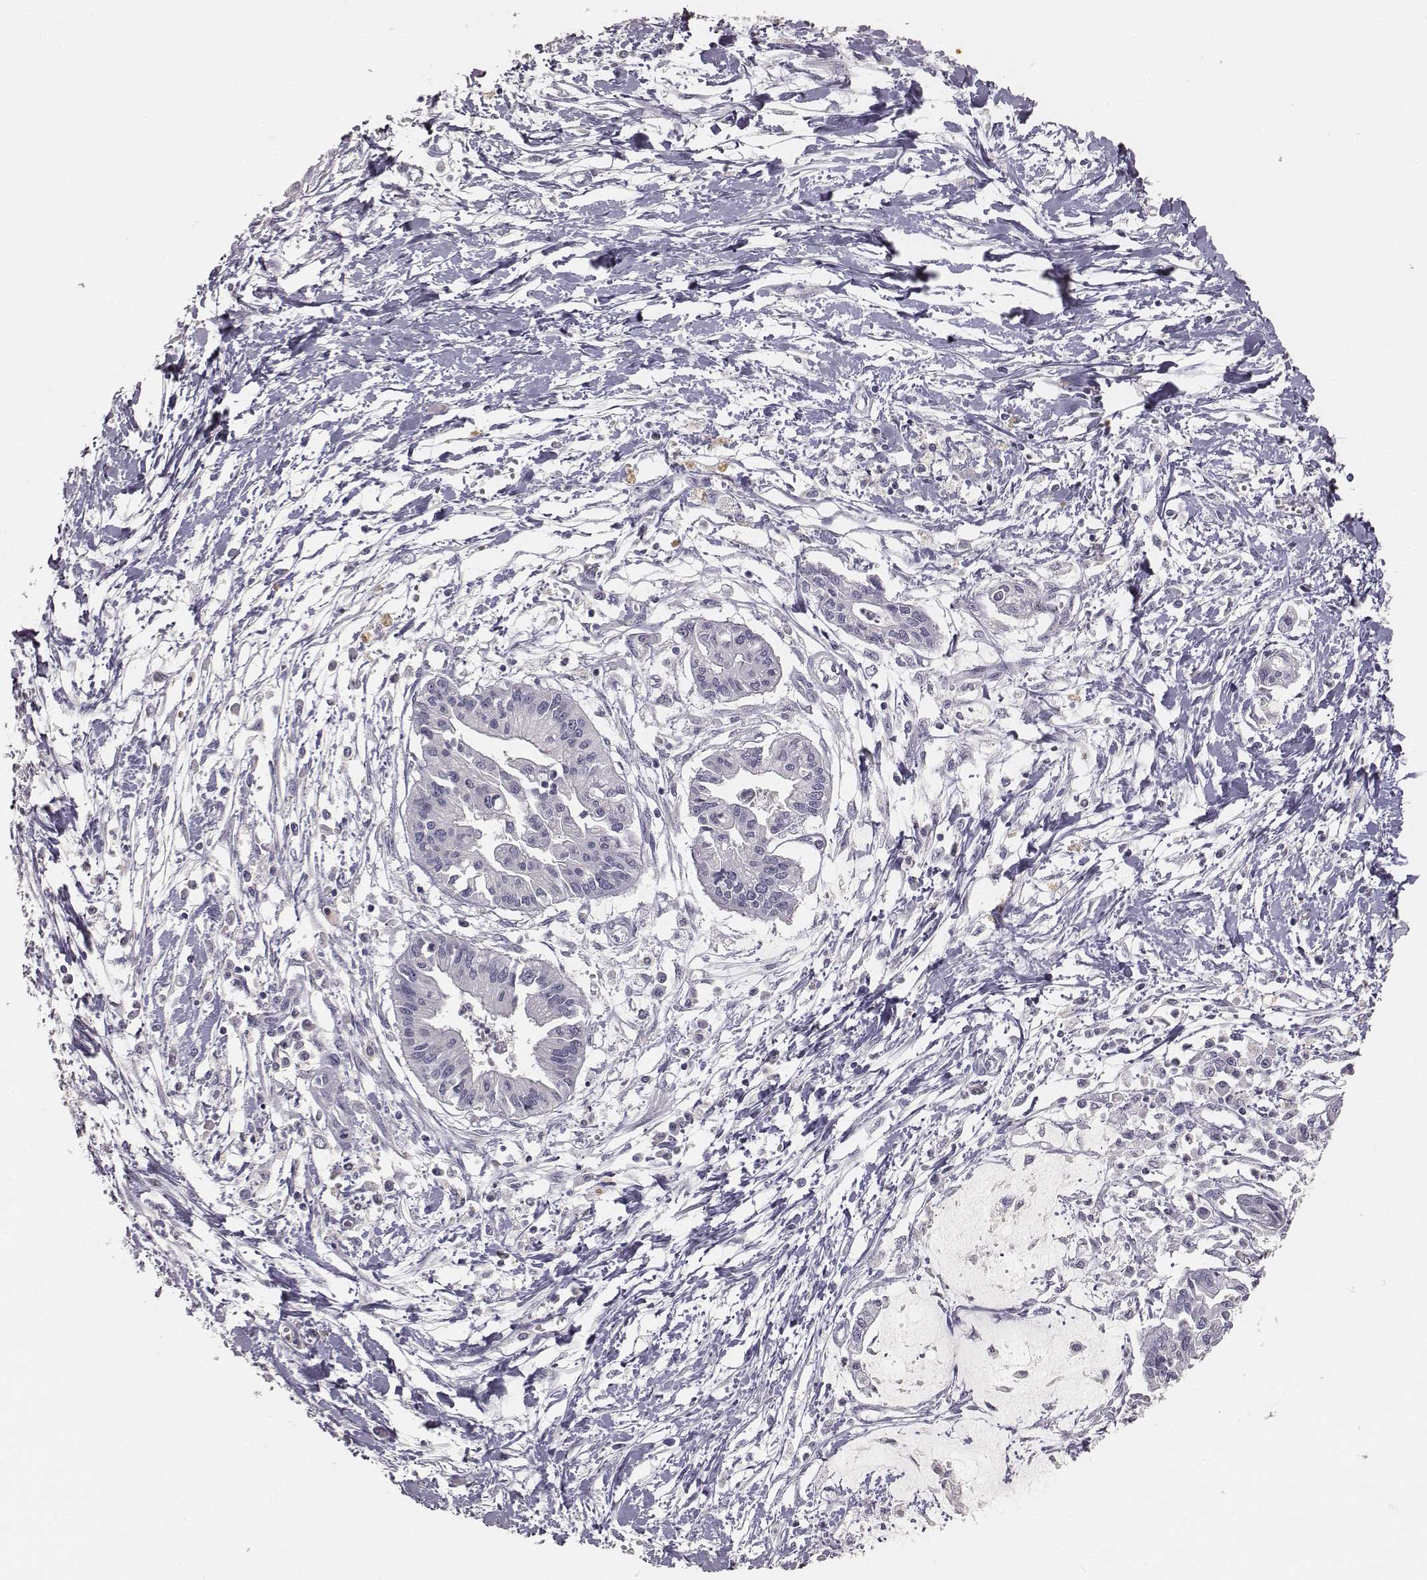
{"staining": {"intensity": "negative", "quantity": "none", "location": "none"}, "tissue": "pancreatic cancer", "cell_type": "Tumor cells", "image_type": "cancer", "snomed": [{"axis": "morphology", "description": "Adenocarcinoma, NOS"}, {"axis": "topography", "description": "Pancreas"}], "caption": "Immunohistochemical staining of human pancreatic adenocarcinoma displays no significant staining in tumor cells. The staining is performed using DAB brown chromogen with nuclei counter-stained in using hematoxylin.", "gene": "MYH6", "patient": {"sex": "male", "age": 60}}